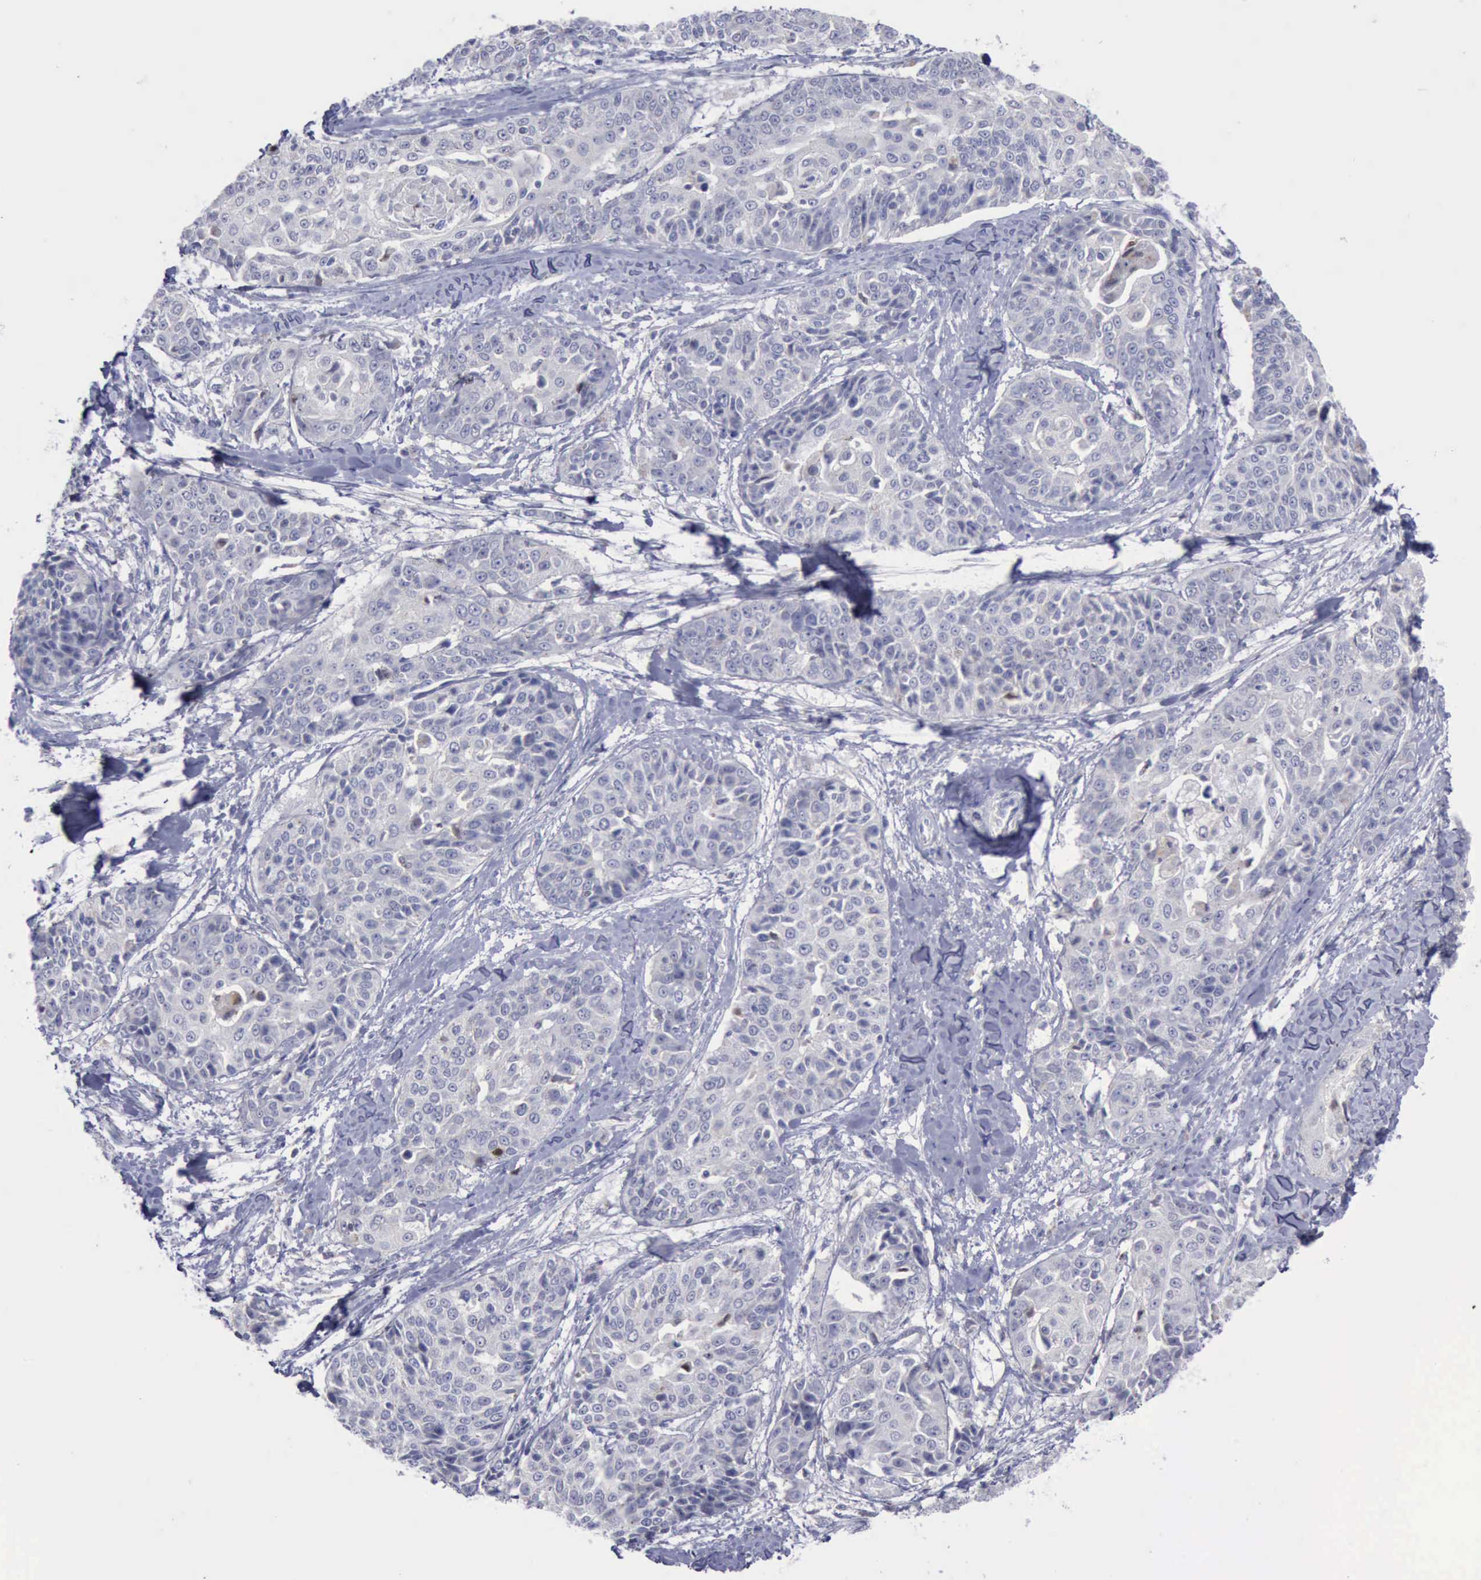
{"staining": {"intensity": "negative", "quantity": "none", "location": "none"}, "tissue": "cervical cancer", "cell_type": "Tumor cells", "image_type": "cancer", "snomed": [{"axis": "morphology", "description": "Squamous cell carcinoma, NOS"}, {"axis": "topography", "description": "Cervix"}], "caption": "Histopathology image shows no significant protein expression in tumor cells of cervical cancer.", "gene": "SATB2", "patient": {"sex": "female", "age": 64}}